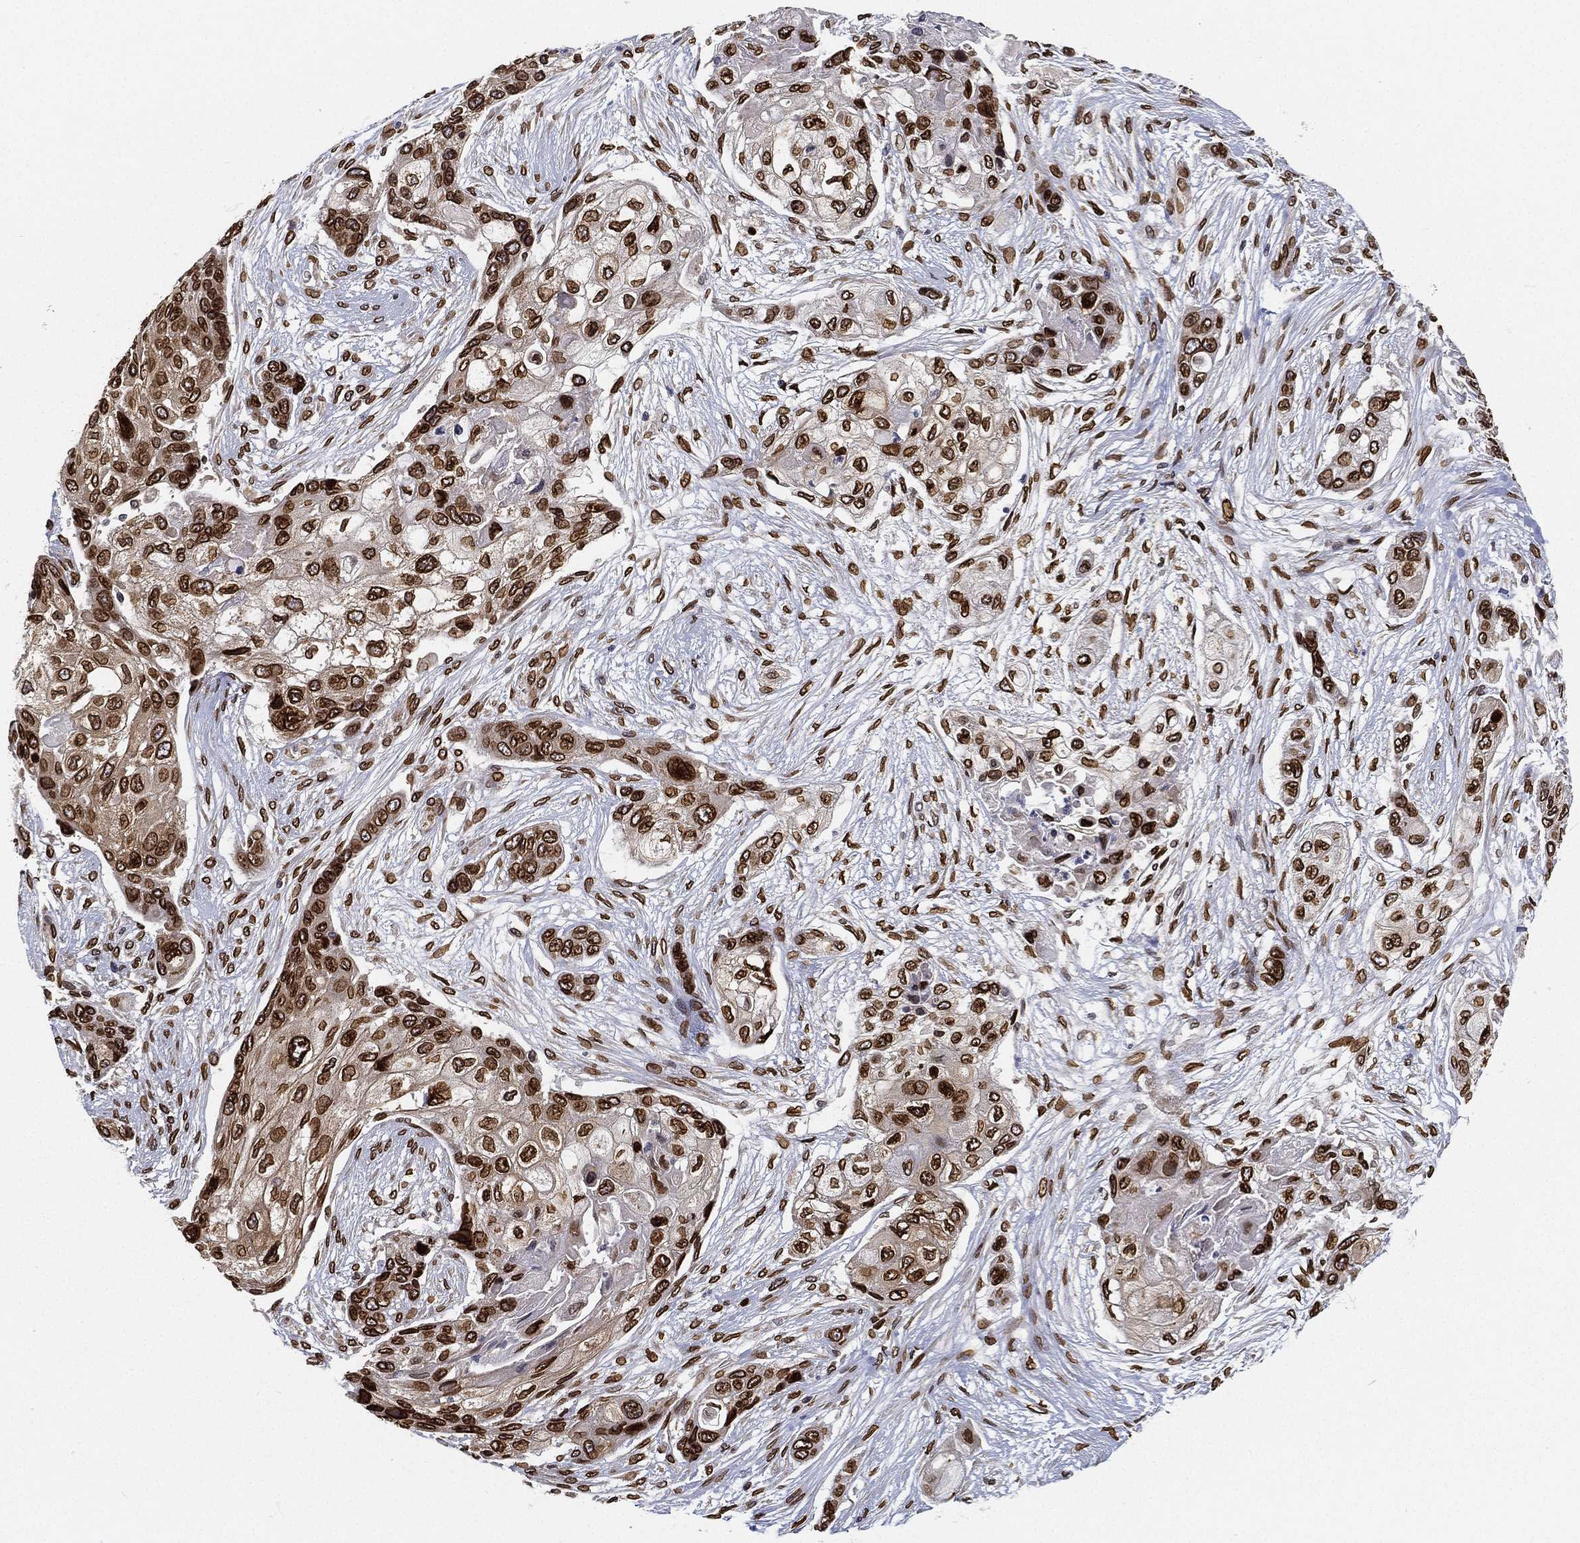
{"staining": {"intensity": "strong", "quantity": ">75%", "location": "cytoplasmic/membranous,nuclear"}, "tissue": "lung cancer", "cell_type": "Tumor cells", "image_type": "cancer", "snomed": [{"axis": "morphology", "description": "Squamous cell carcinoma, NOS"}, {"axis": "topography", "description": "Lung"}], "caption": "A brown stain shows strong cytoplasmic/membranous and nuclear expression of a protein in human squamous cell carcinoma (lung) tumor cells. The staining was performed using DAB, with brown indicating positive protein expression. Nuclei are stained blue with hematoxylin.", "gene": "PALB2", "patient": {"sex": "male", "age": 69}}